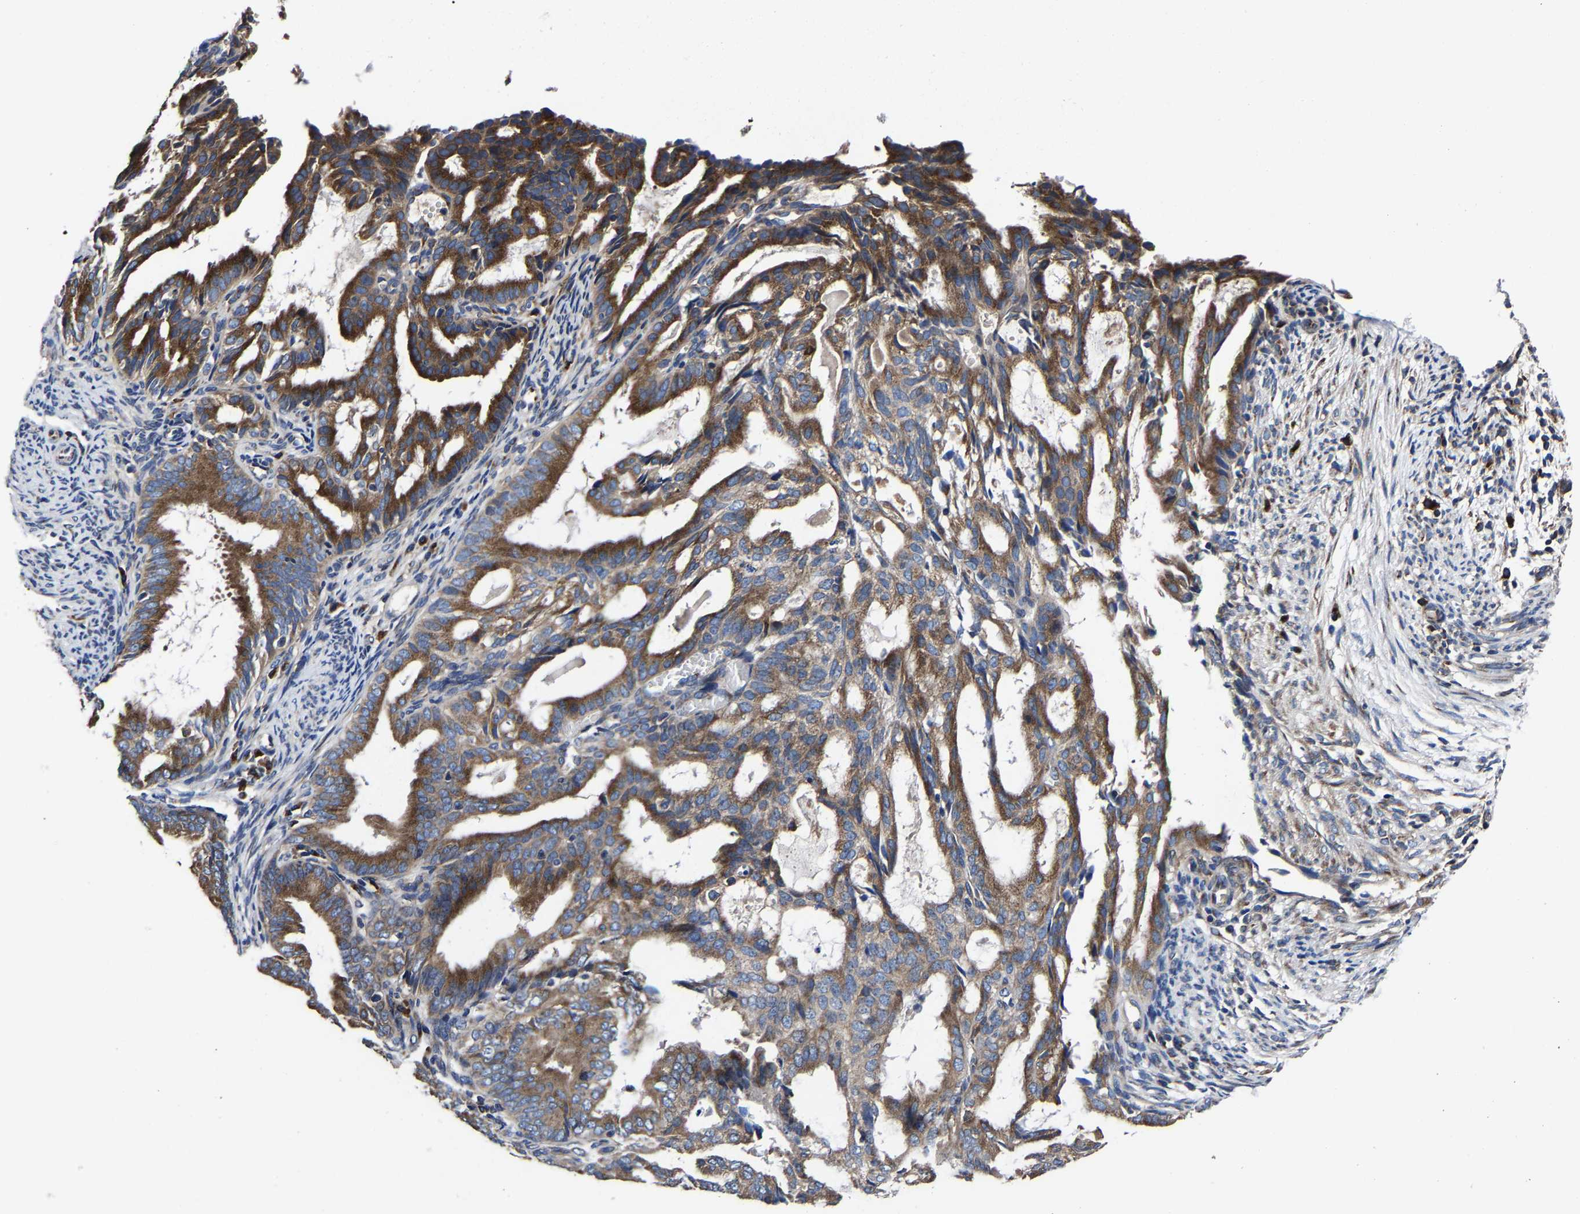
{"staining": {"intensity": "strong", "quantity": ">75%", "location": "cytoplasmic/membranous"}, "tissue": "endometrial cancer", "cell_type": "Tumor cells", "image_type": "cancer", "snomed": [{"axis": "morphology", "description": "Adenocarcinoma, NOS"}, {"axis": "topography", "description": "Endometrium"}], "caption": "This is a histology image of immunohistochemistry (IHC) staining of endometrial cancer (adenocarcinoma), which shows strong positivity in the cytoplasmic/membranous of tumor cells.", "gene": "EBAG9", "patient": {"sex": "female", "age": 58}}